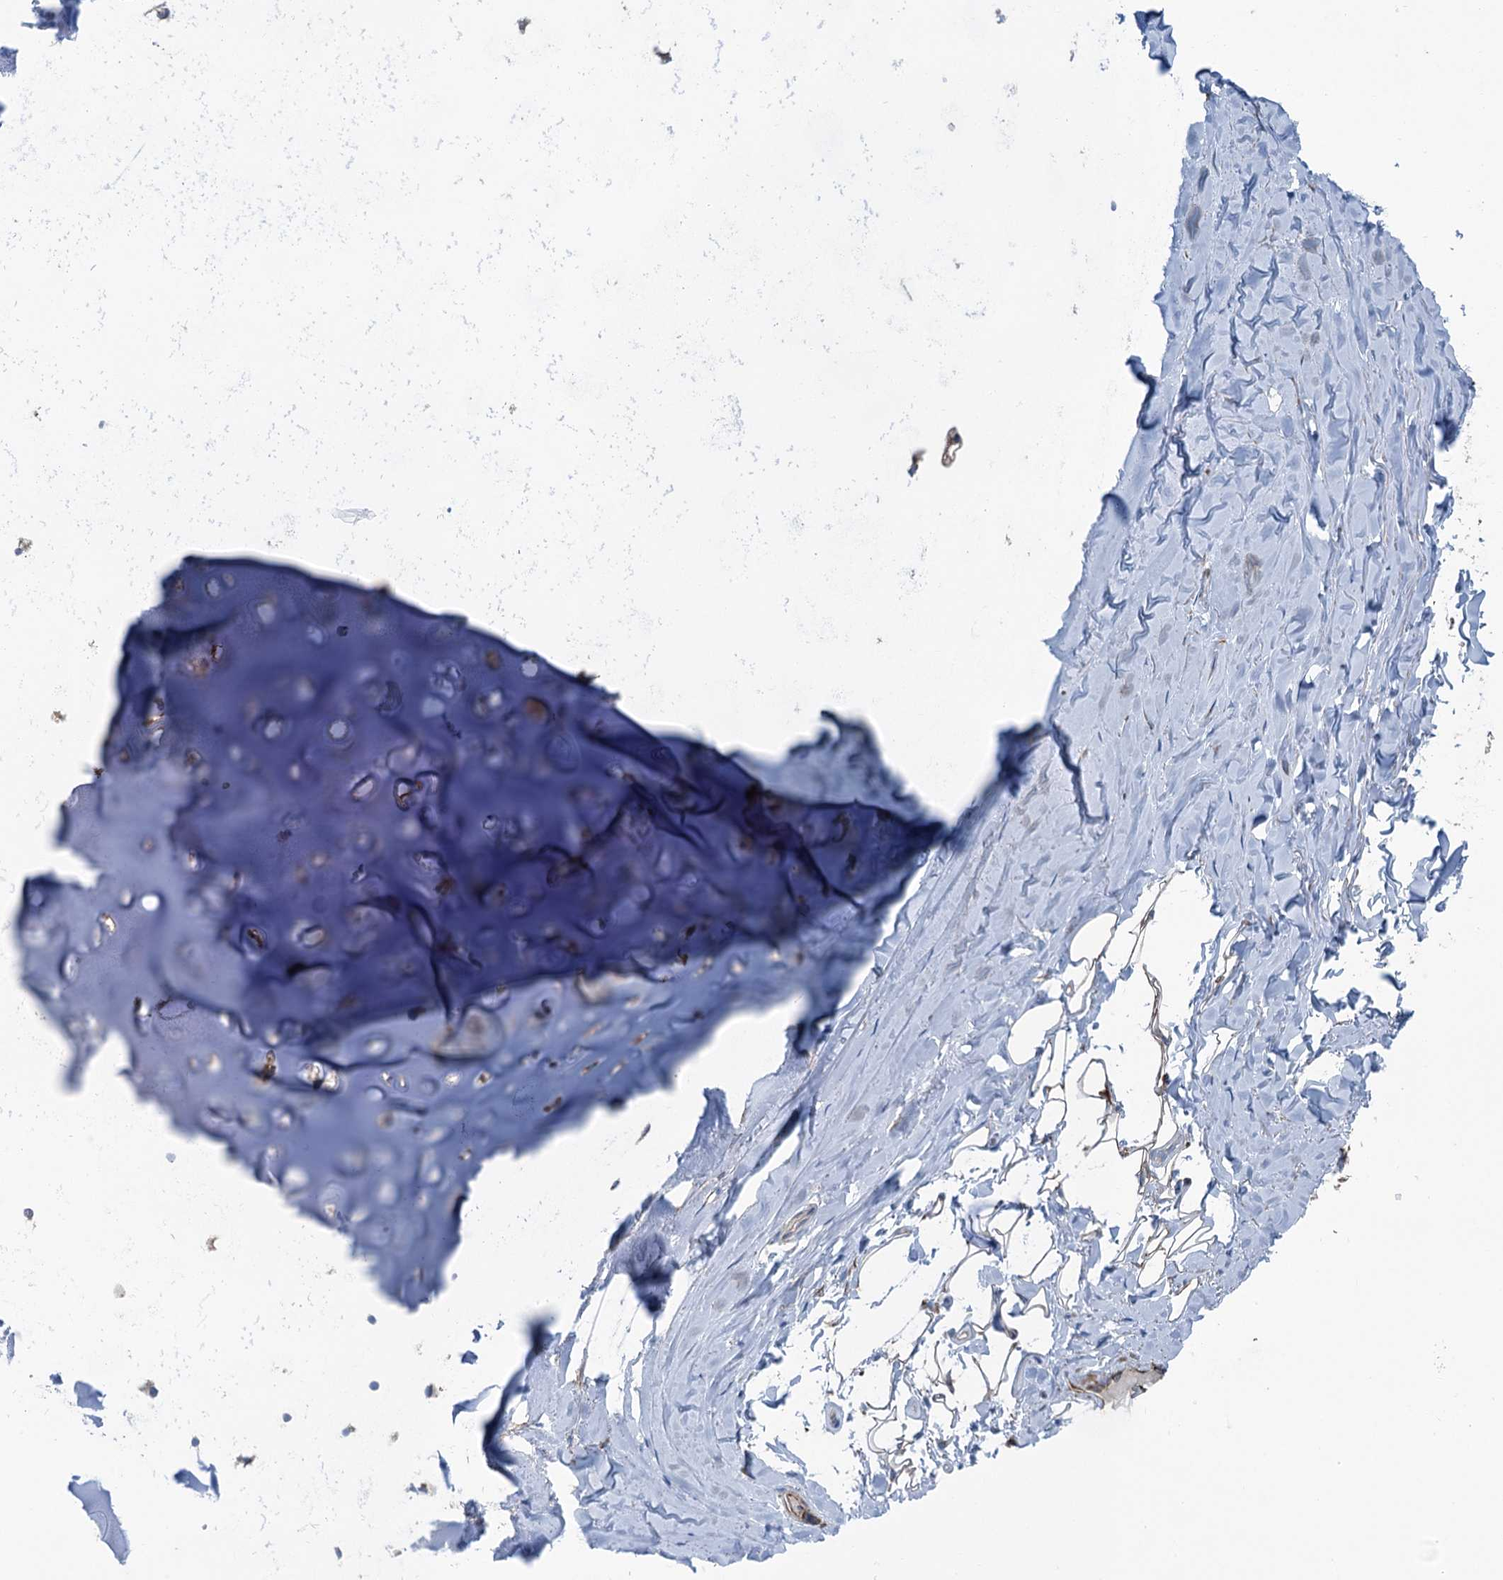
{"staining": {"intensity": "moderate", "quantity": ">75%", "location": "cytoplasmic/membranous"}, "tissue": "adipose tissue", "cell_type": "Adipocytes", "image_type": "normal", "snomed": [{"axis": "morphology", "description": "Normal tissue, NOS"}, {"axis": "topography", "description": "Lymph node"}, {"axis": "topography", "description": "Bronchus"}], "caption": "Brown immunohistochemical staining in unremarkable human adipose tissue demonstrates moderate cytoplasmic/membranous staining in approximately >75% of adipocytes. The staining was performed using DAB, with brown indicating positive protein expression. Nuclei are stained blue with hematoxylin.", "gene": "CALCOCO1", "patient": {"sex": "male", "age": 63}}